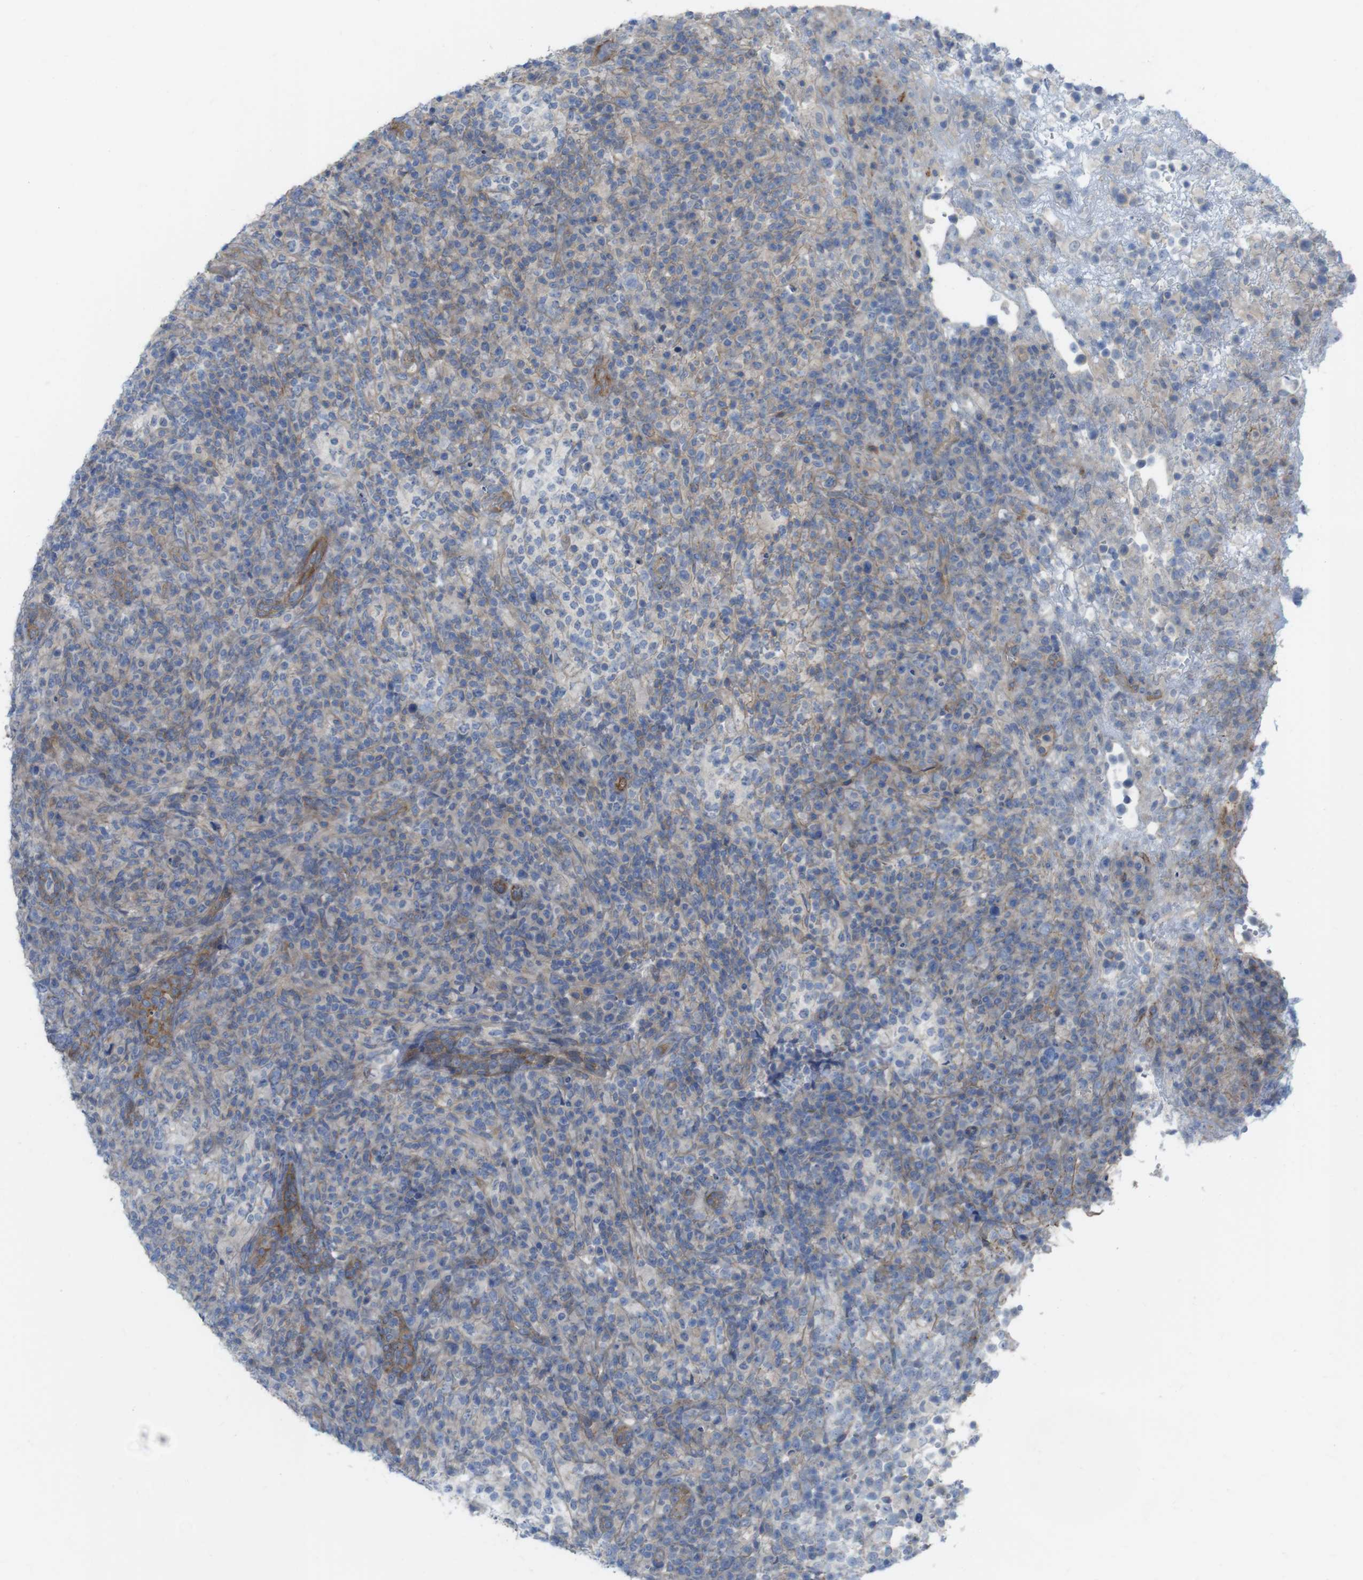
{"staining": {"intensity": "weak", "quantity": "25%-75%", "location": "cytoplasmic/membranous"}, "tissue": "lymphoma", "cell_type": "Tumor cells", "image_type": "cancer", "snomed": [{"axis": "morphology", "description": "Malignant lymphoma, non-Hodgkin's type, High grade"}, {"axis": "topography", "description": "Lymph node"}], "caption": "A micrograph of human malignant lymphoma, non-Hodgkin's type (high-grade) stained for a protein exhibits weak cytoplasmic/membranous brown staining in tumor cells.", "gene": "PREX2", "patient": {"sex": "female", "age": 76}}